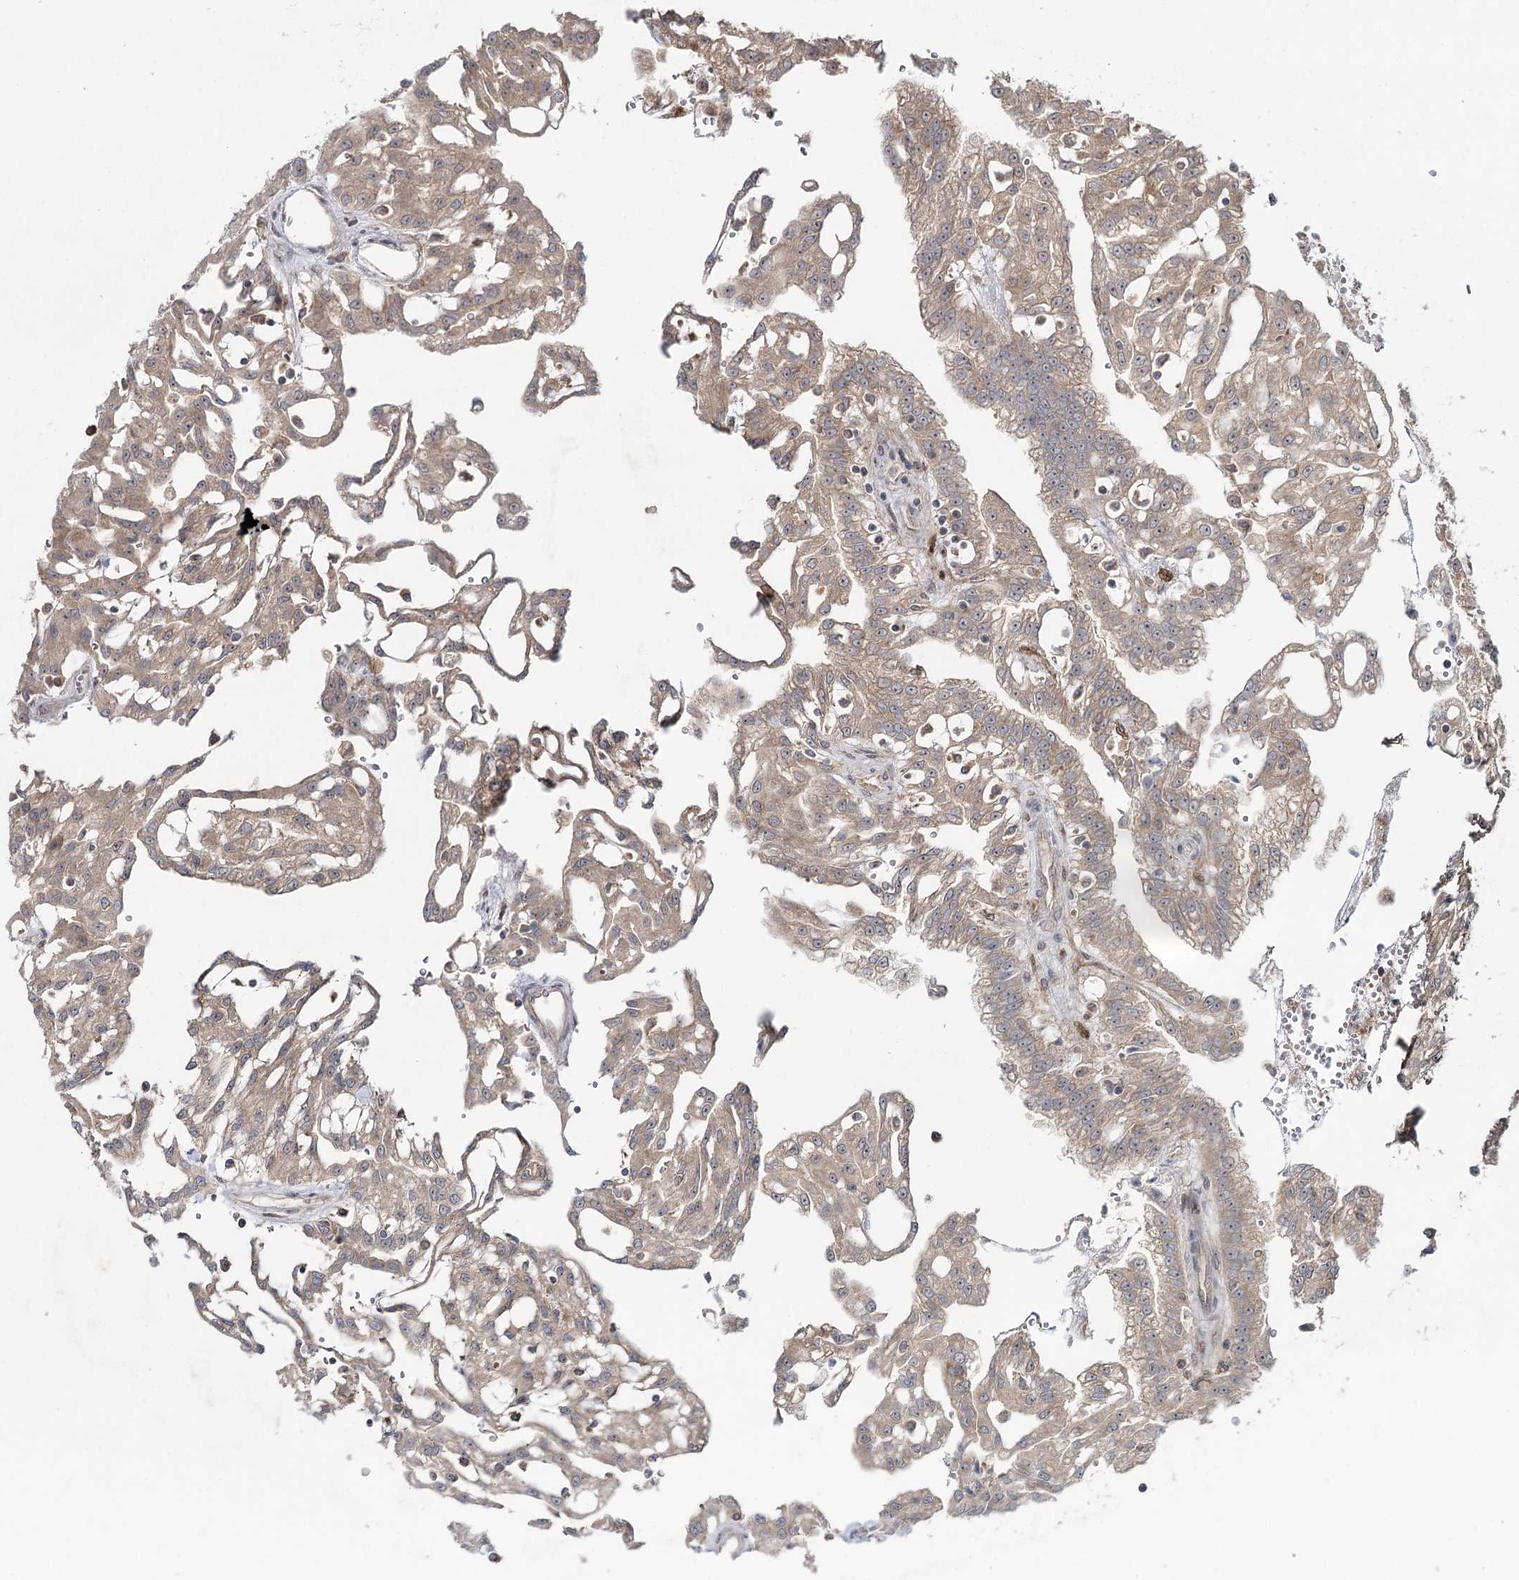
{"staining": {"intensity": "weak", "quantity": "25%-75%", "location": "cytoplasmic/membranous"}, "tissue": "renal cancer", "cell_type": "Tumor cells", "image_type": "cancer", "snomed": [{"axis": "morphology", "description": "Adenocarcinoma, NOS"}, {"axis": "topography", "description": "Kidney"}], "caption": "Immunohistochemistry (IHC) micrograph of neoplastic tissue: adenocarcinoma (renal) stained using IHC demonstrates low levels of weak protein expression localized specifically in the cytoplasmic/membranous of tumor cells, appearing as a cytoplasmic/membranous brown color.", "gene": "WDR44", "patient": {"sex": "male", "age": 63}}